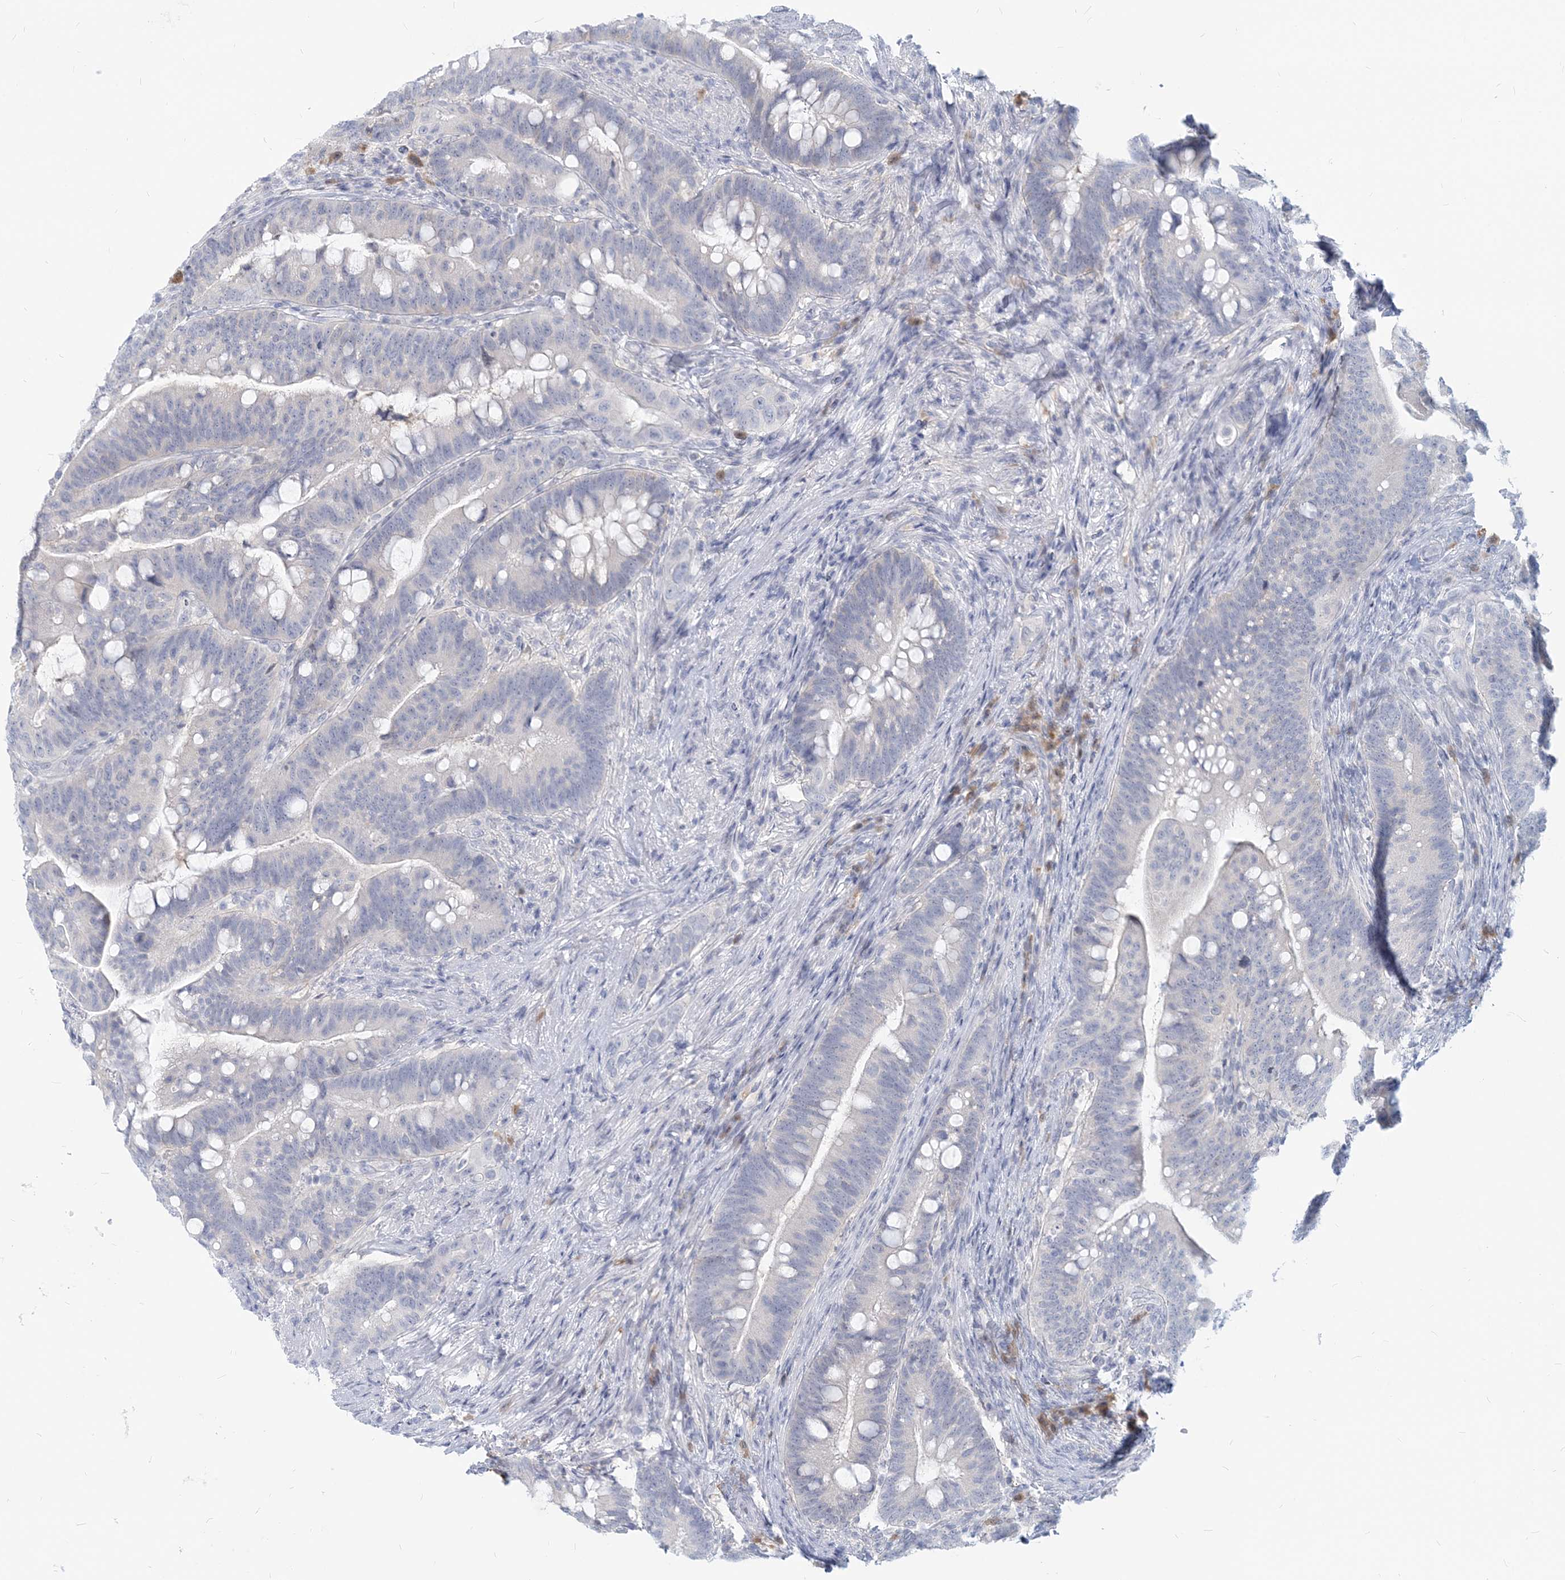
{"staining": {"intensity": "negative", "quantity": "none", "location": "none"}, "tissue": "colorectal cancer", "cell_type": "Tumor cells", "image_type": "cancer", "snomed": [{"axis": "morphology", "description": "Adenocarcinoma, NOS"}, {"axis": "topography", "description": "Colon"}], "caption": "Image shows no significant protein expression in tumor cells of adenocarcinoma (colorectal).", "gene": "GMPPA", "patient": {"sex": "female", "age": 66}}